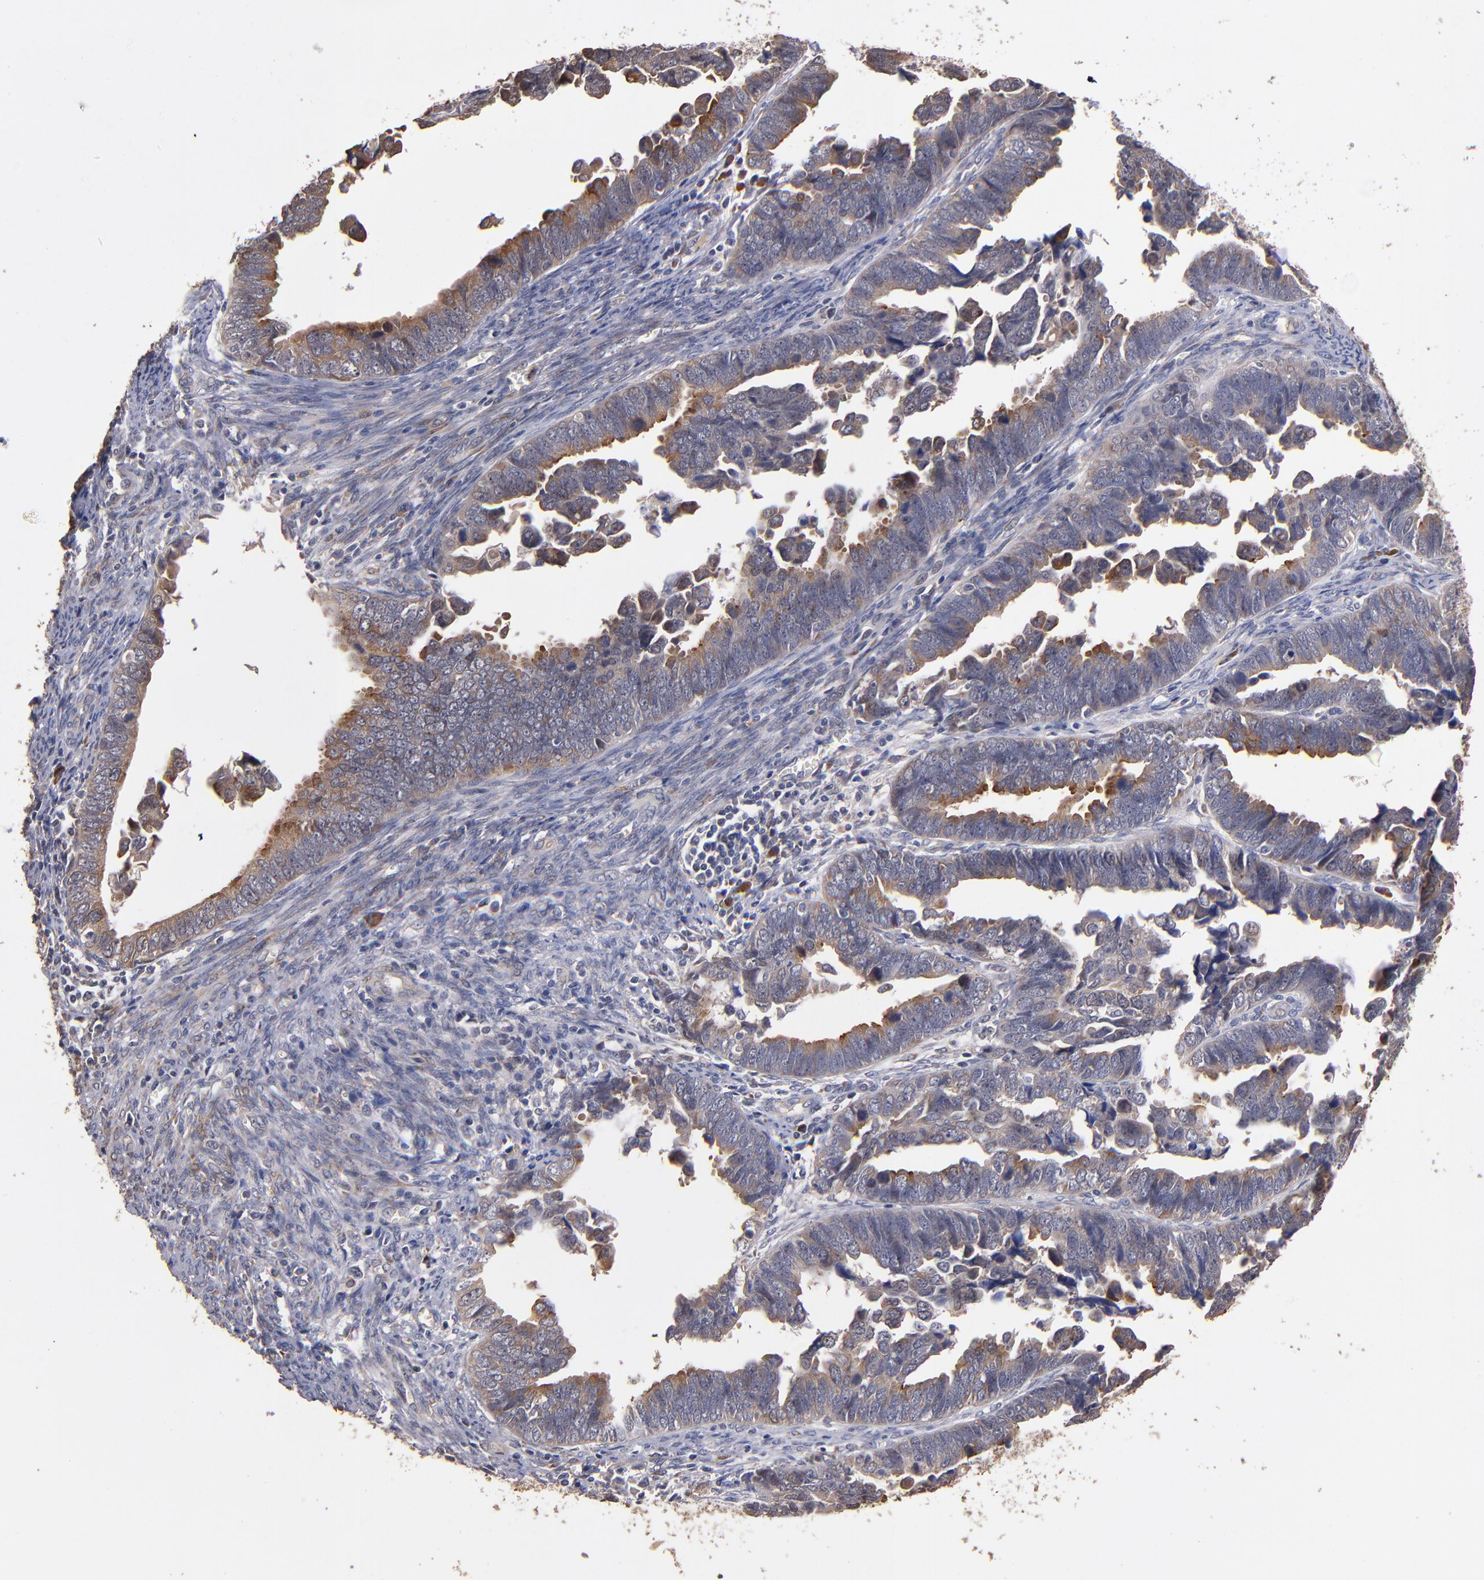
{"staining": {"intensity": "moderate", "quantity": ">75%", "location": "cytoplasmic/membranous"}, "tissue": "endometrial cancer", "cell_type": "Tumor cells", "image_type": "cancer", "snomed": [{"axis": "morphology", "description": "Adenocarcinoma, NOS"}, {"axis": "topography", "description": "Endometrium"}], "caption": "A micrograph of human endometrial cancer stained for a protein shows moderate cytoplasmic/membranous brown staining in tumor cells.", "gene": "TTLL12", "patient": {"sex": "female", "age": 75}}